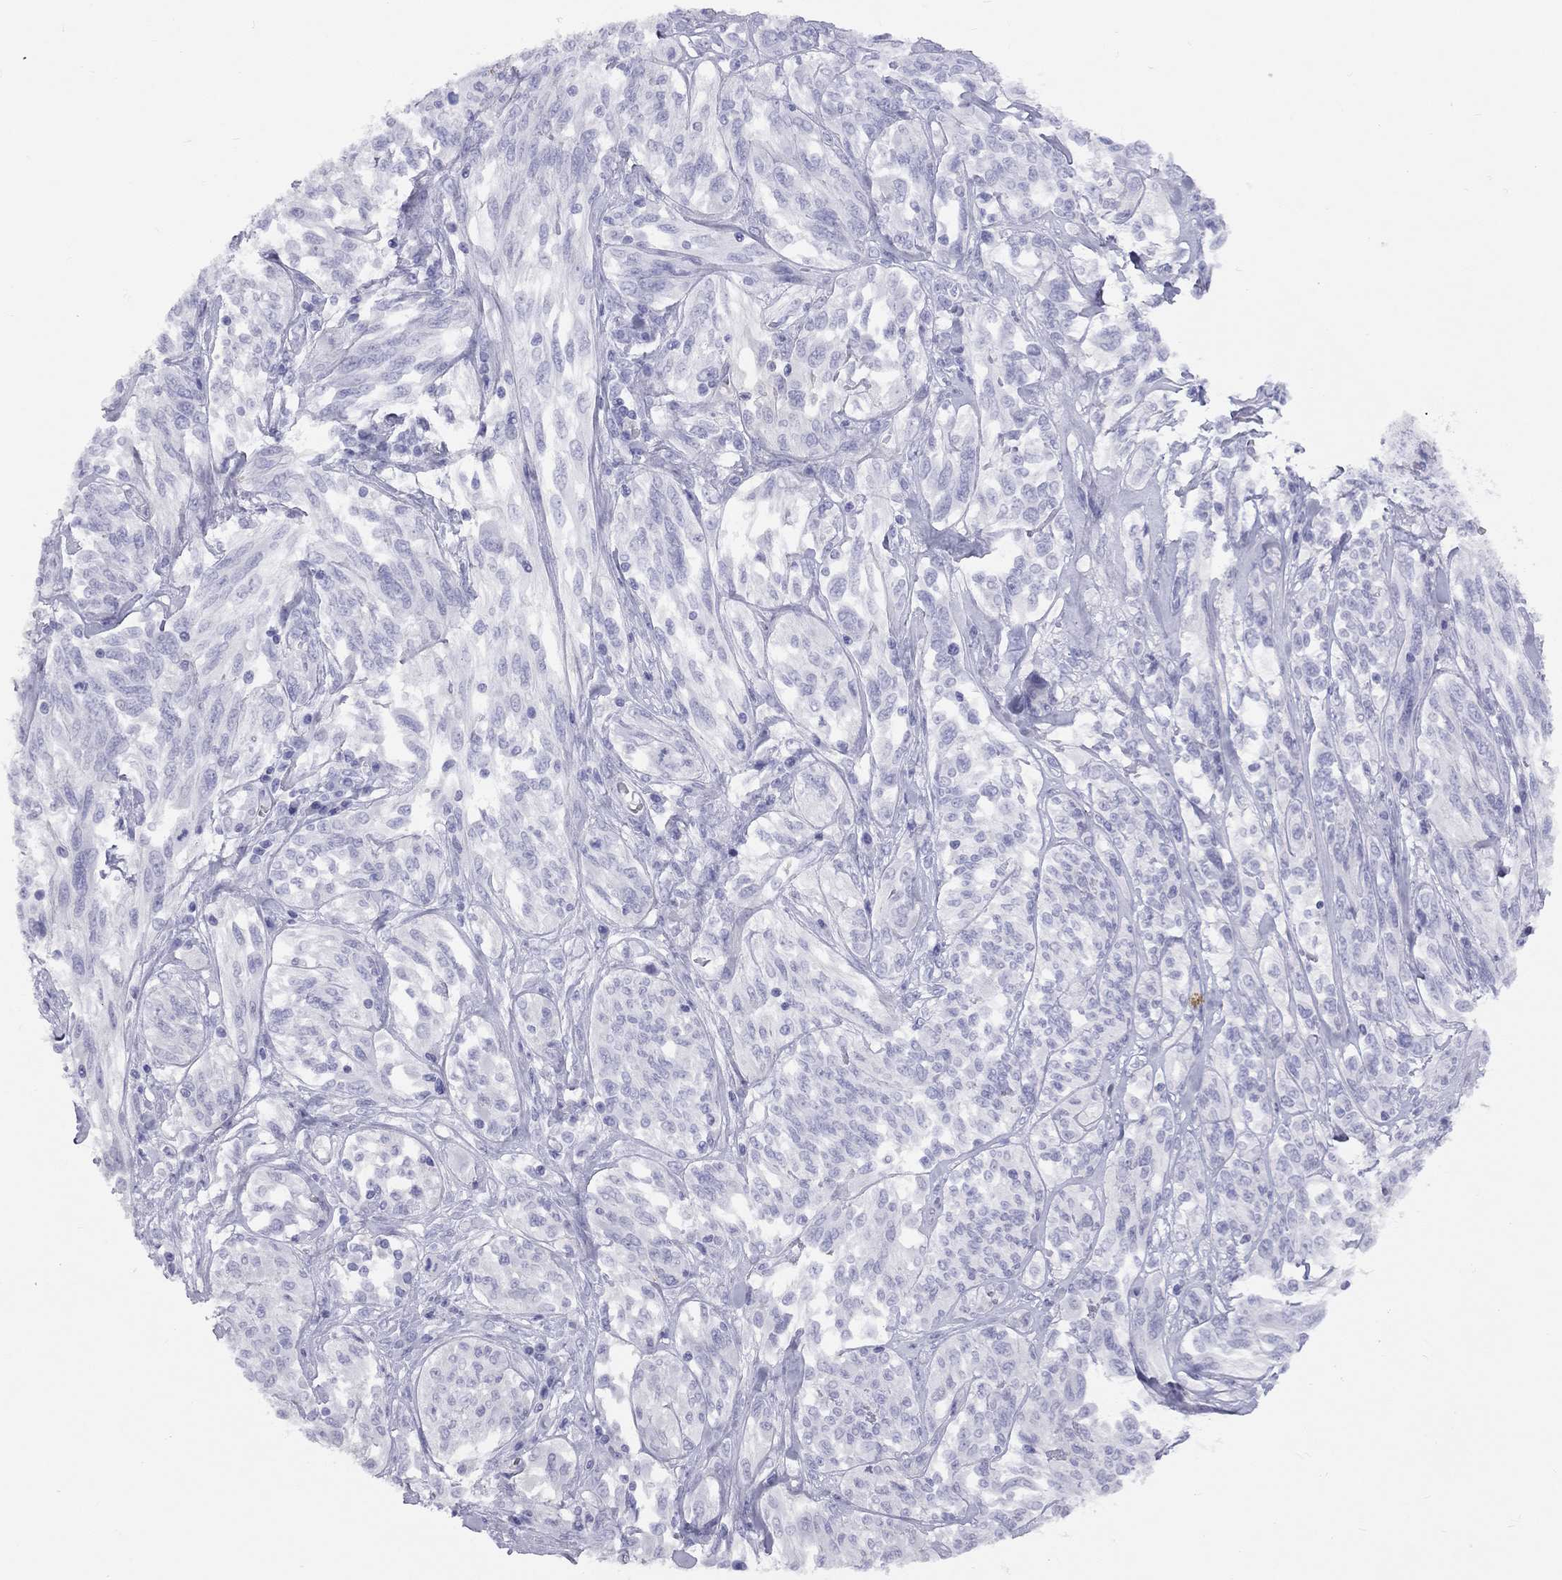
{"staining": {"intensity": "negative", "quantity": "none", "location": "none"}, "tissue": "melanoma", "cell_type": "Tumor cells", "image_type": "cancer", "snomed": [{"axis": "morphology", "description": "Malignant melanoma, NOS"}, {"axis": "topography", "description": "Skin"}], "caption": "Human malignant melanoma stained for a protein using immunohistochemistry reveals no staining in tumor cells.", "gene": "FSCN3", "patient": {"sex": "female", "age": 91}}